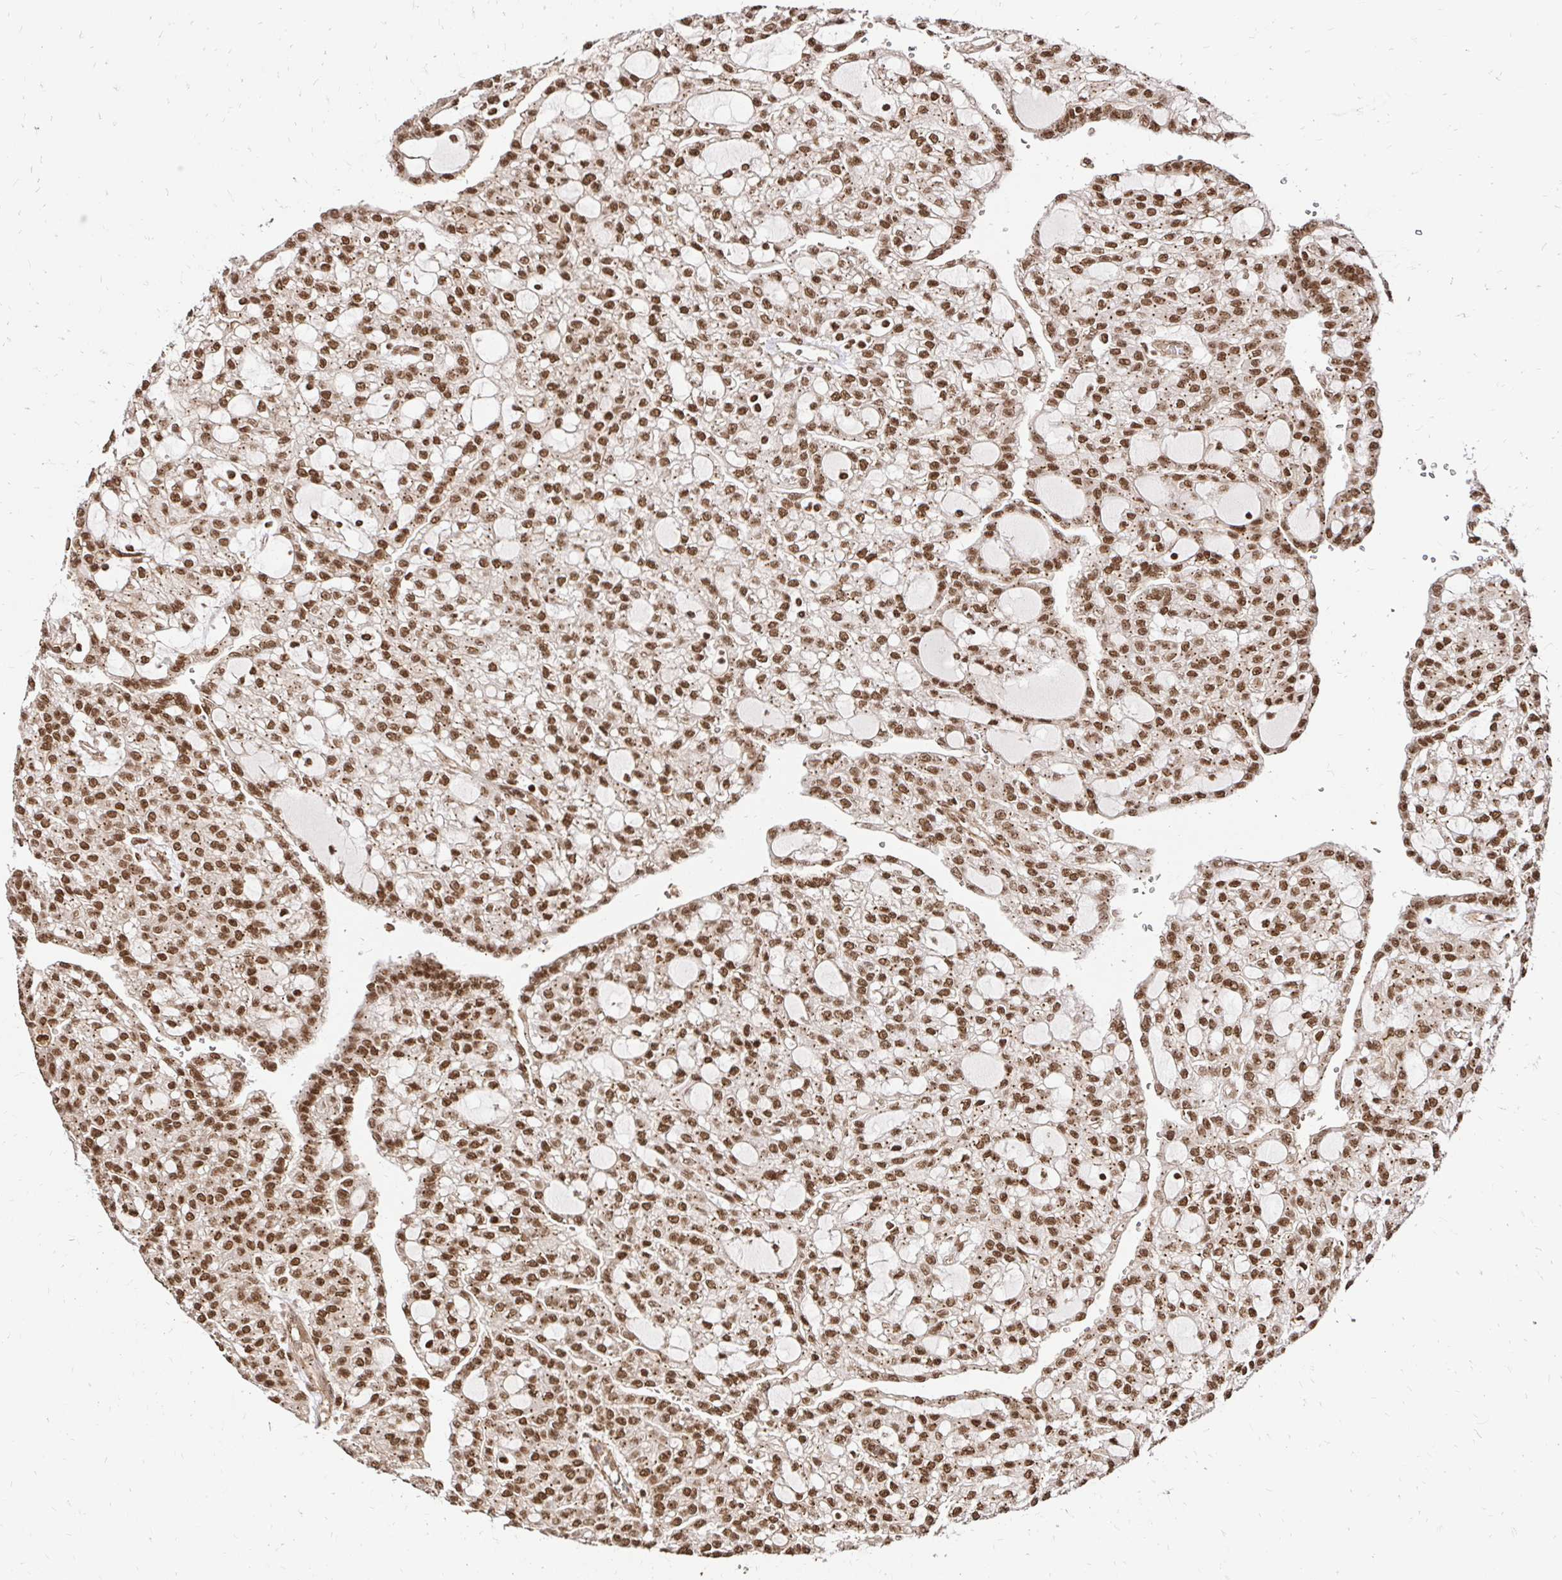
{"staining": {"intensity": "strong", "quantity": ">75%", "location": "cytoplasmic/membranous,nuclear"}, "tissue": "renal cancer", "cell_type": "Tumor cells", "image_type": "cancer", "snomed": [{"axis": "morphology", "description": "Adenocarcinoma, NOS"}, {"axis": "topography", "description": "Kidney"}], "caption": "High-magnification brightfield microscopy of renal adenocarcinoma stained with DAB (3,3'-diaminobenzidine) (brown) and counterstained with hematoxylin (blue). tumor cells exhibit strong cytoplasmic/membranous and nuclear positivity is appreciated in about>75% of cells.", "gene": "GLYR1", "patient": {"sex": "male", "age": 63}}